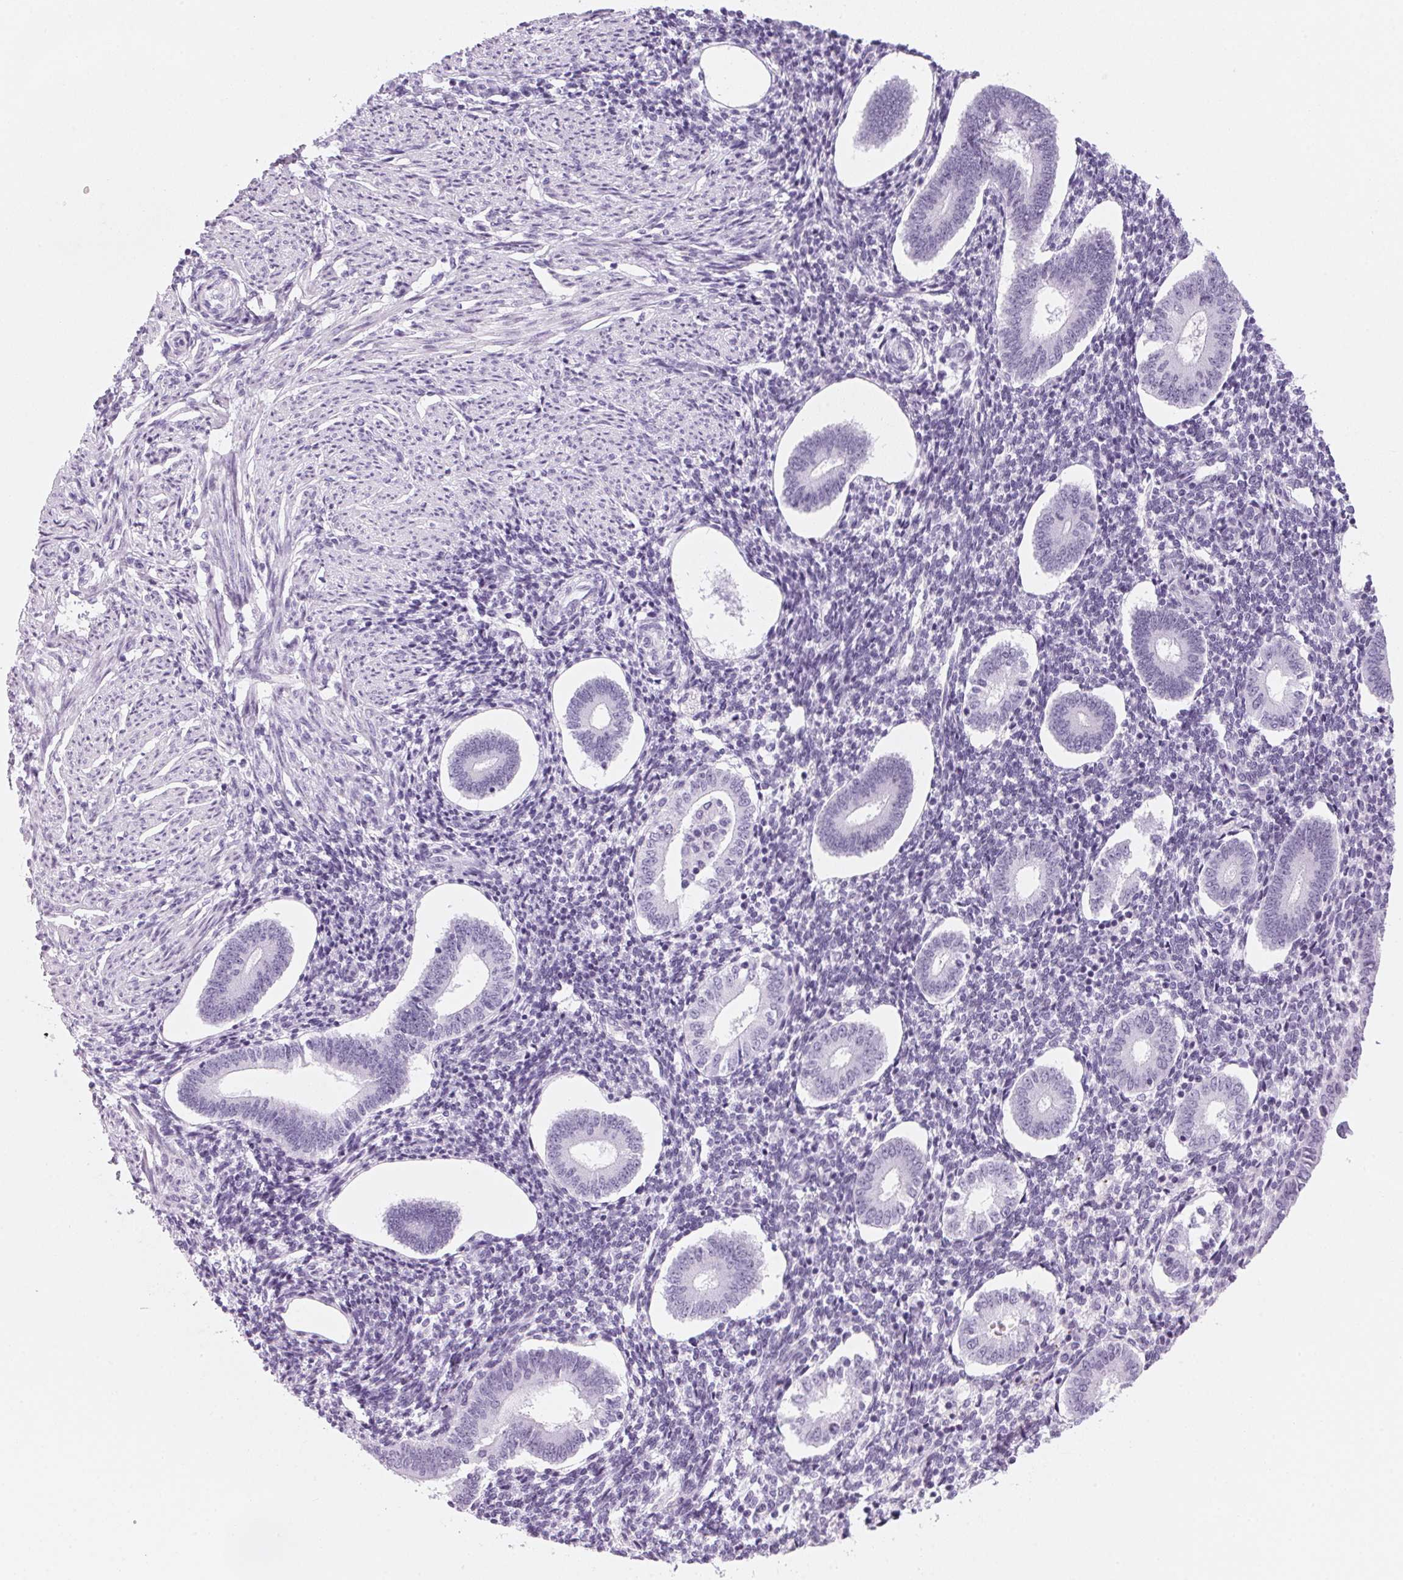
{"staining": {"intensity": "negative", "quantity": "none", "location": "none"}, "tissue": "endometrium", "cell_type": "Cells in endometrial stroma", "image_type": "normal", "snomed": [{"axis": "morphology", "description": "Normal tissue, NOS"}, {"axis": "topography", "description": "Endometrium"}], "caption": "Immunohistochemistry (IHC) histopathology image of normal endometrium: endometrium stained with DAB (3,3'-diaminobenzidine) reveals no significant protein staining in cells in endometrial stroma. (DAB immunohistochemistry with hematoxylin counter stain).", "gene": "DNTTIP2", "patient": {"sex": "female", "age": 40}}